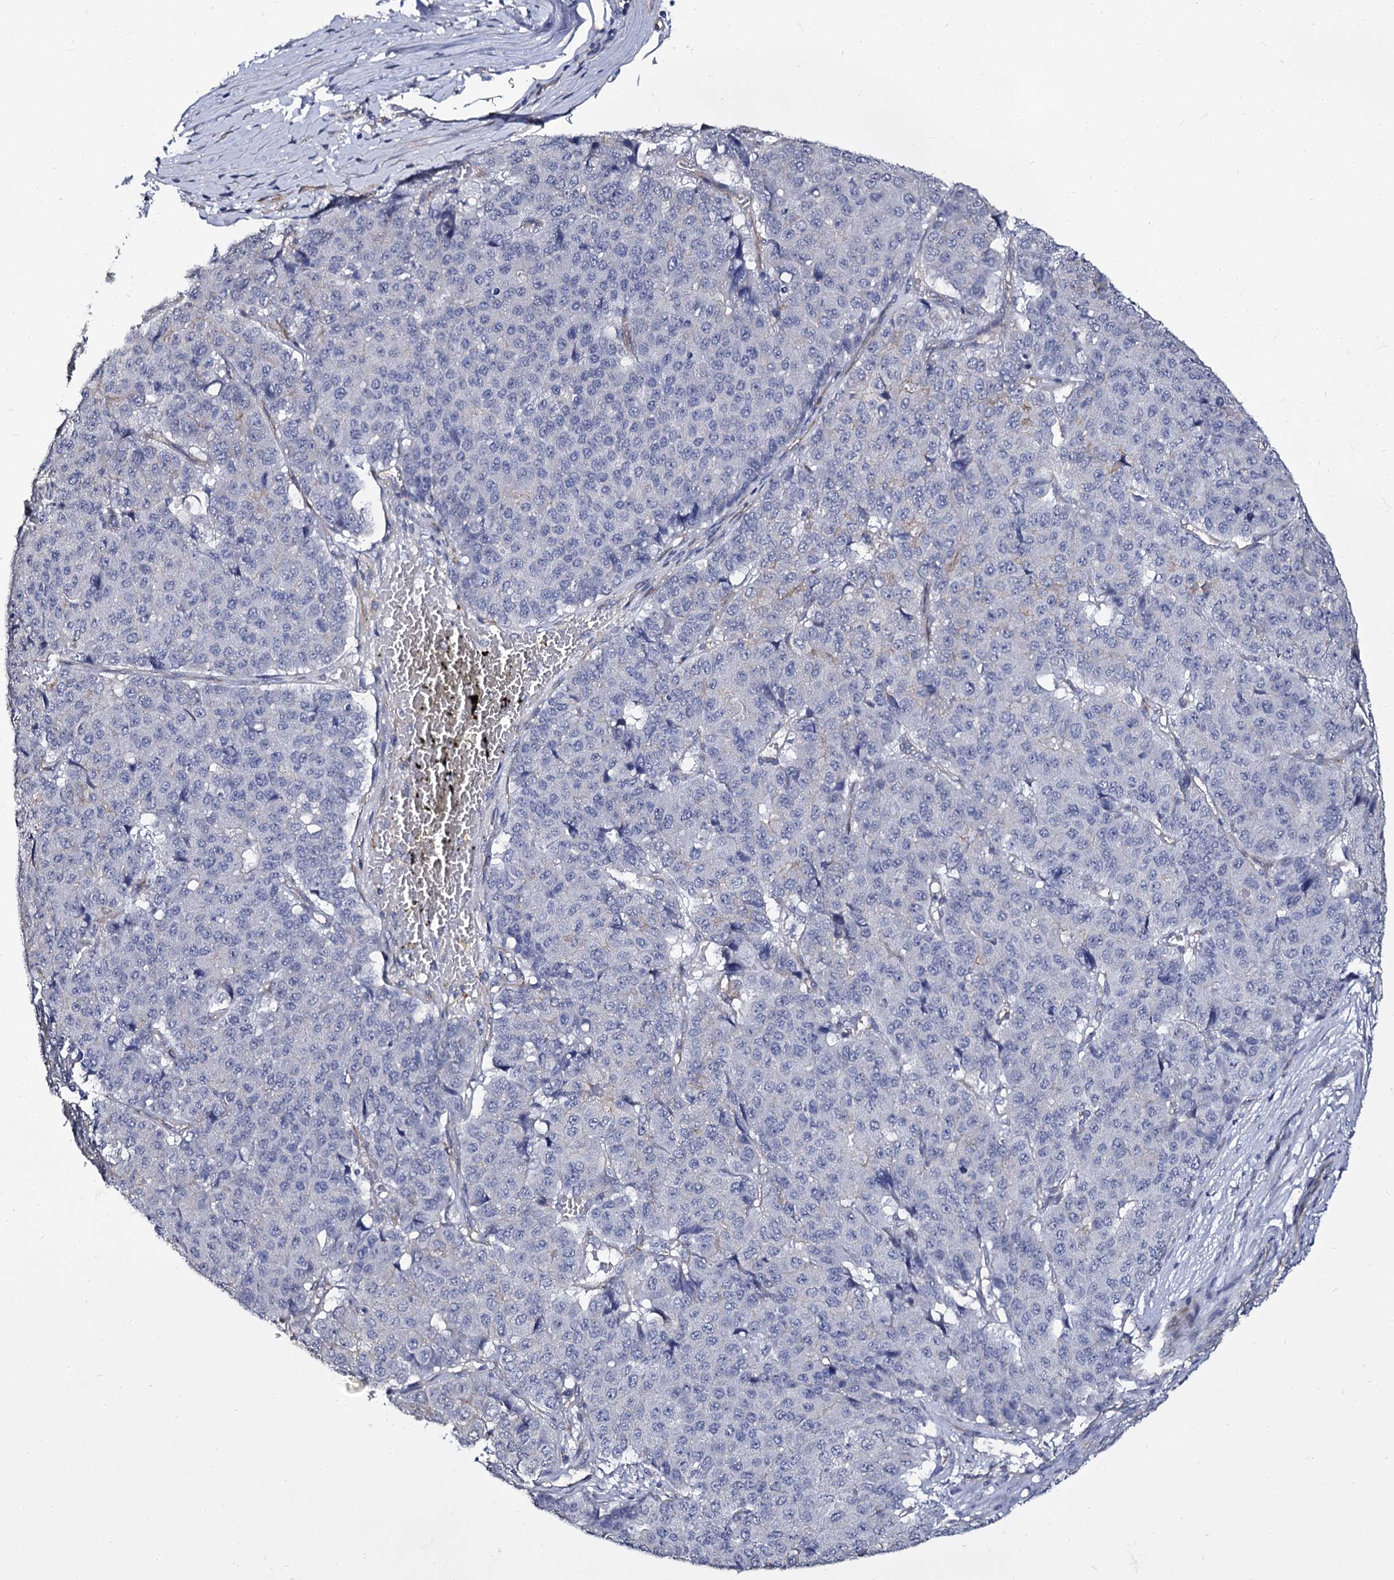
{"staining": {"intensity": "negative", "quantity": "none", "location": "none"}, "tissue": "pancreatic cancer", "cell_type": "Tumor cells", "image_type": "cancer", "snomed": [{"axis": "morphology", "description": "Adenocarcinoma, NOS"}, {"axis": "topography", "description": "Pancreas"}], "caption": "IHC micrograph of neoplastic tissue: pancreatic adenocarcinoma stained with DAB demonstrates no significant protein expression in tumor cells.", "gene": "CBFB", "patient": {"sex": "male", "age": 50}}